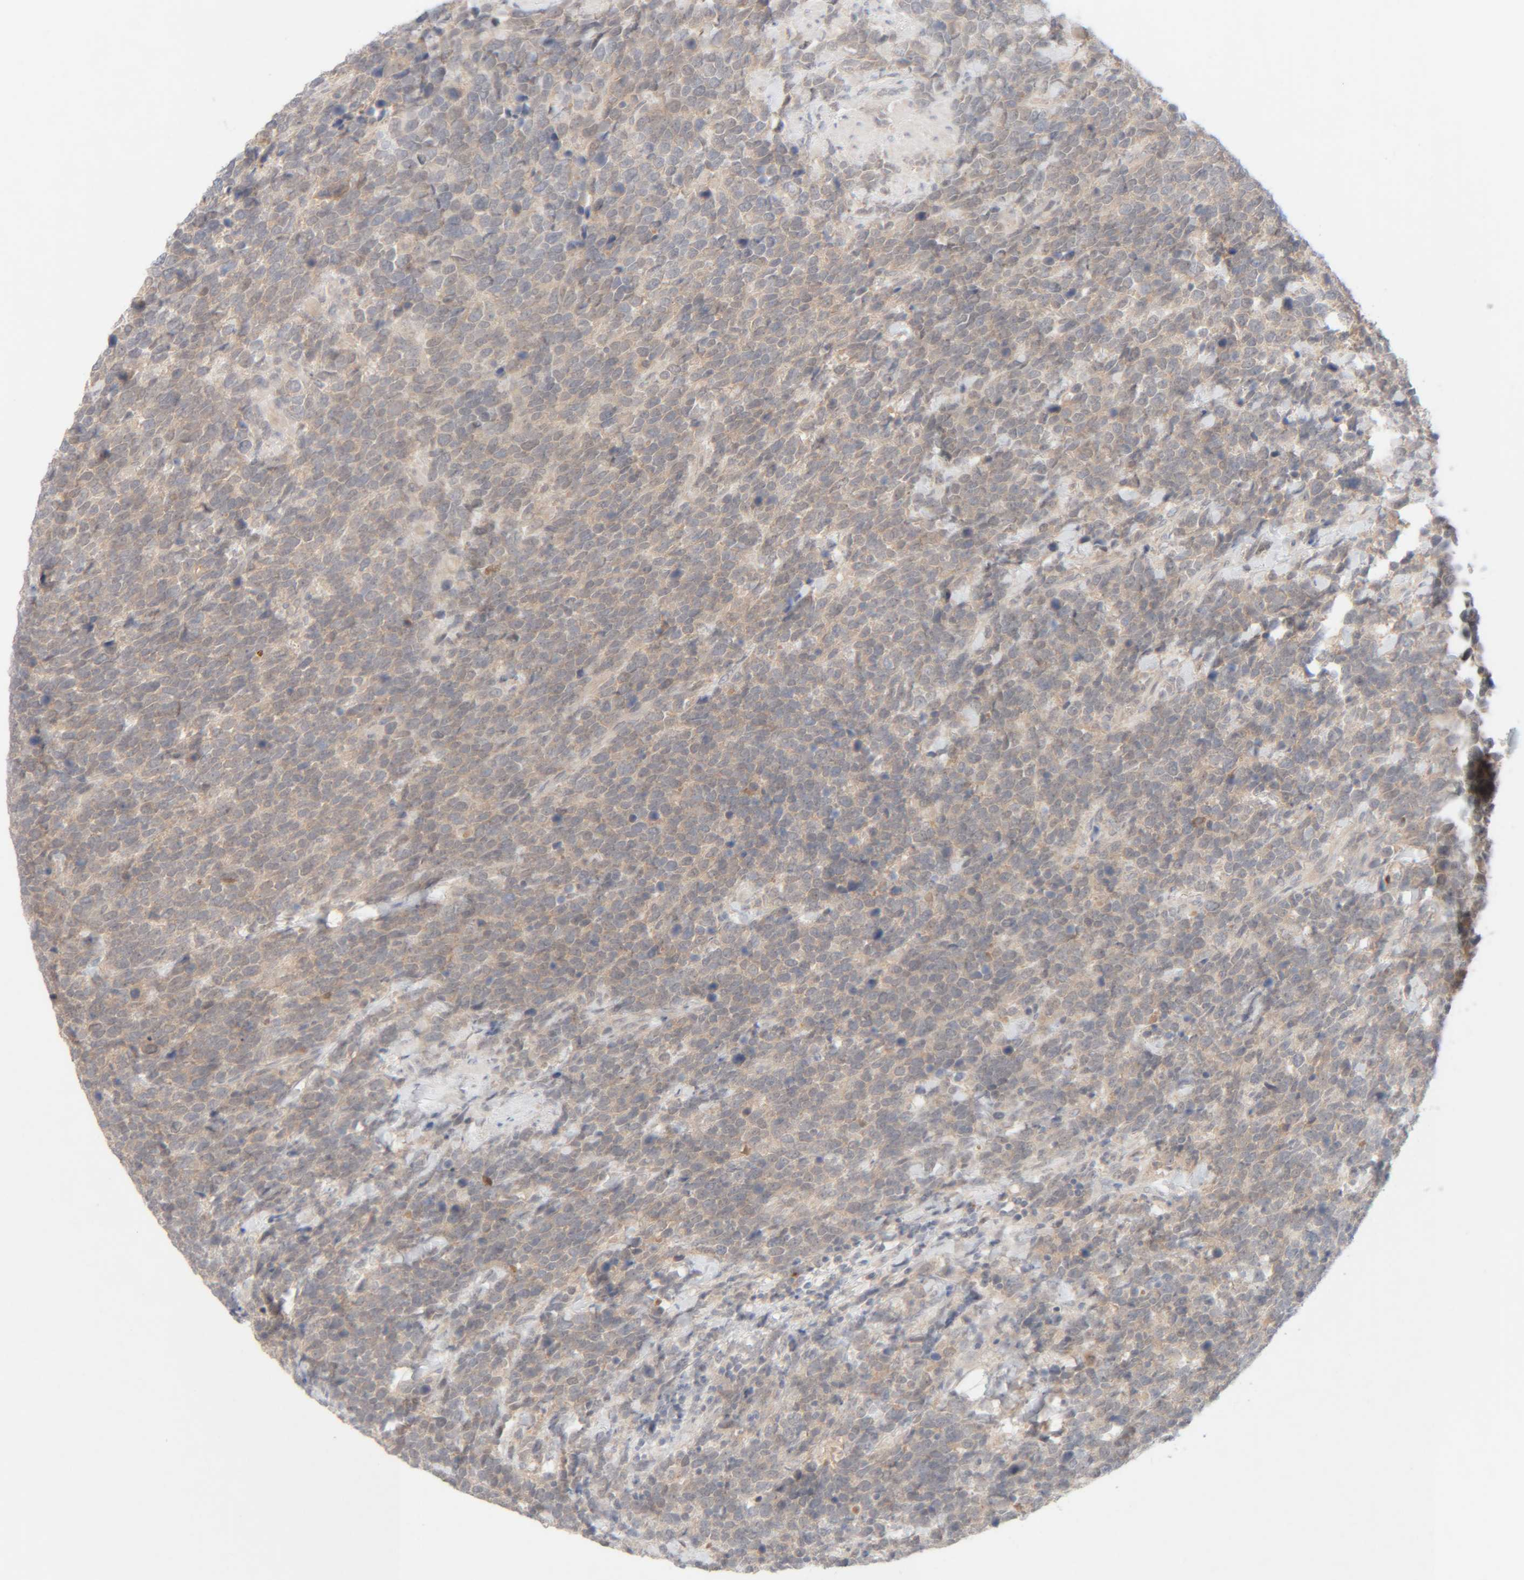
{"staining": {"intensity": "weak", "quantity": "<25%", "location": "cytoplasmic/membranous"}, "tissue": "urothelial cancer", "cell_type": "Tumor cells", "image_type": "cancer", "snomed": [{"axis": "morphology", "description": "Urothelial carcinoma, High grade"}, {"axis": "topography", "description": "Urinary bladder"}], "caption": "Immunohistochemistry micrograph of human urothelial cancer stained for a protein (brown), which demonstrates no positivity in tumor cells. (DAB immunohistochemistry, high magnification).", "gene": "CHKA", "patient": {"sex": "female", "age": 82}}